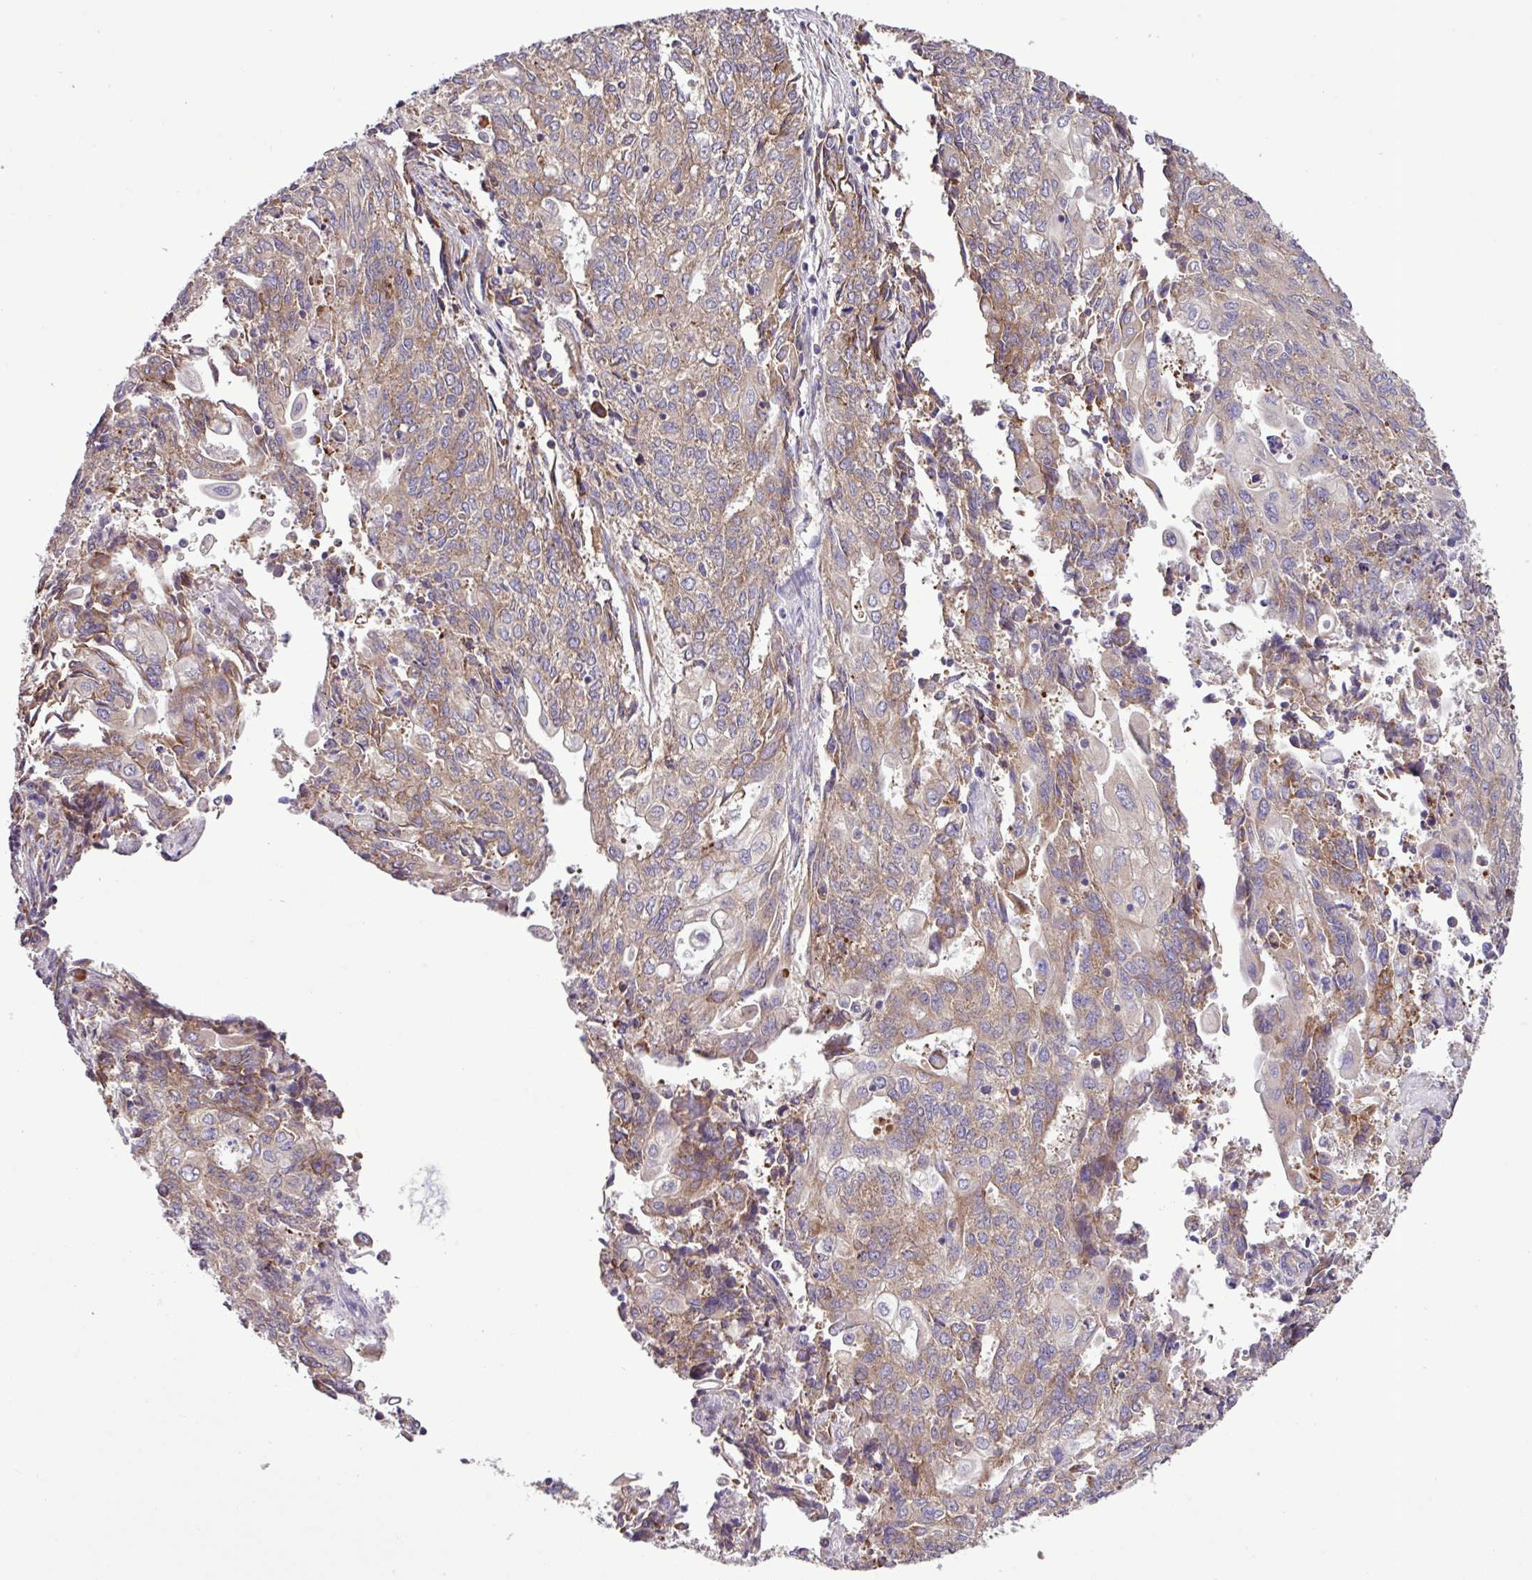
{"staining": {"intensity": "weak", "quantity": "25%-75%", "location": "cytoplasmic/membranous"}, "tissue": "endometrial cancer", "cell_type": "Tumor cells", "image_type": "cancer", "snomed": [{"axis": "morphology", "description": "Adenocarcinoma, NOS"}, {"axis": "topography", "description": "Endometrium"}], "caption": "This histopathology image demonstrates endometrial cancer stained with immunohistochemistry to label a protein in brown. The cytoplasmic/membranous of tumor cells show weak positivity for the protein. Nuclei are counter-stained blue.", "gene": "RPL13", "patient": {"sex": "female", "age": 54}}